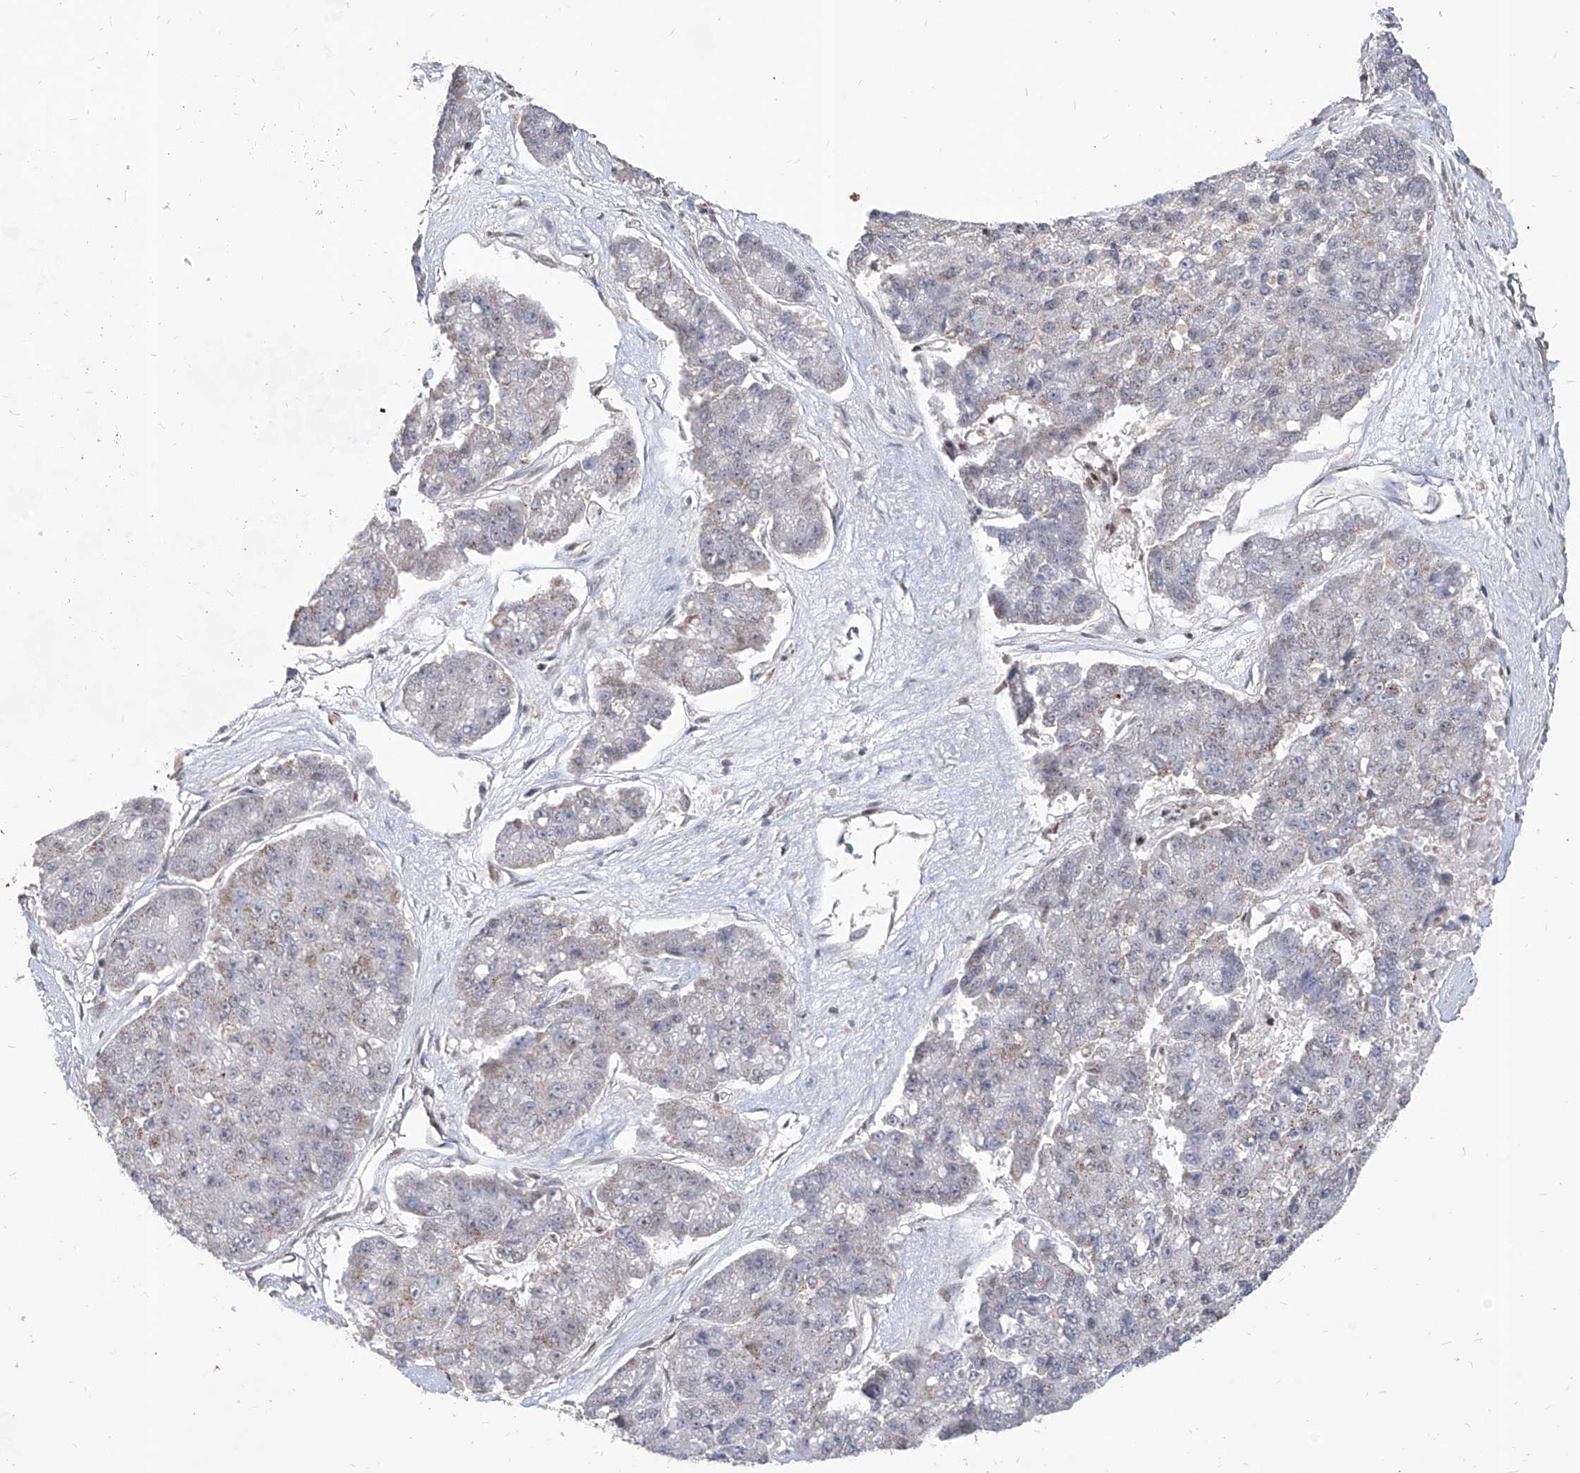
{"staining": {"intensity": "negative", "quantity": "none", "location": "none"}, "tissue": "pancreatic cancer", "cell_type": "Tumor cells", "image_type": "cancer", "snomed": [{"axis": "morphology", "description": "Adenocarcinoma, NOS"}, {"axis": "topography", "description": "Pancreas"}], "caption": "IHC of adenocarcinoma (pancreatic) displays no staining in tumor cells.", "gene": "IRF2", "patient": {"sex": "male", "age": 50}}